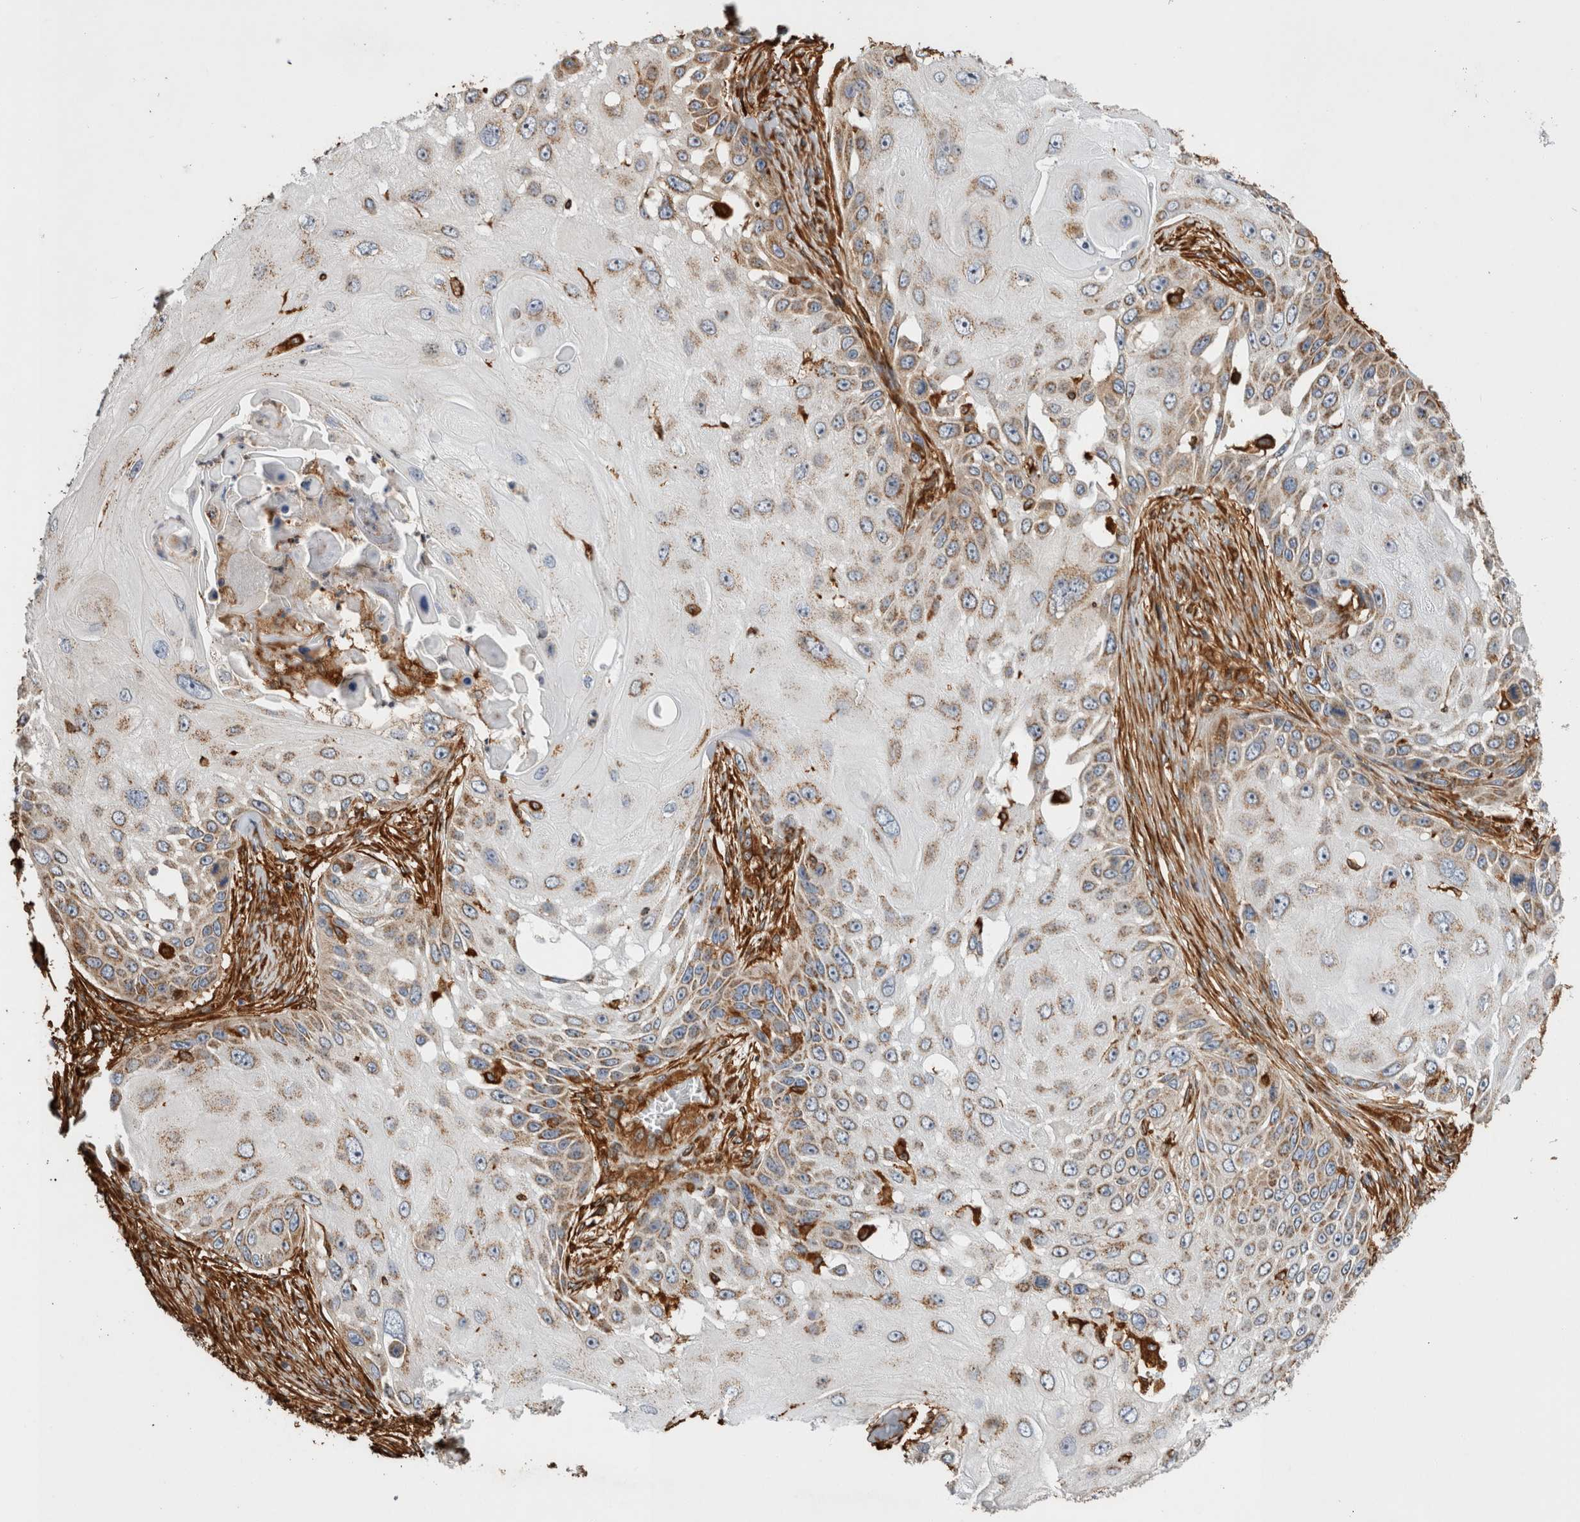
{"staining": {"intensity": "moderate", "quantity": "<25%", "location": "cytoplasmic/membranous"}, "tissue": "skin cancer", "cell_type": "Tumor cells", "image_type": "cancer", "snomed": [{"axis": "morphology", "description": "Squamous cell carcinoma, NOS"}, {"axis": "topography", "description": "Skin"}], "caption": "Immunohistochemistry (IHC) of squamous cell carcinoma (skin) shows low levels of moderate cytoplasmic/membranous expression in about <25% of tumor cells.", "gene": "ZNF397", "patient": {"sex": "female", "age": 44}}